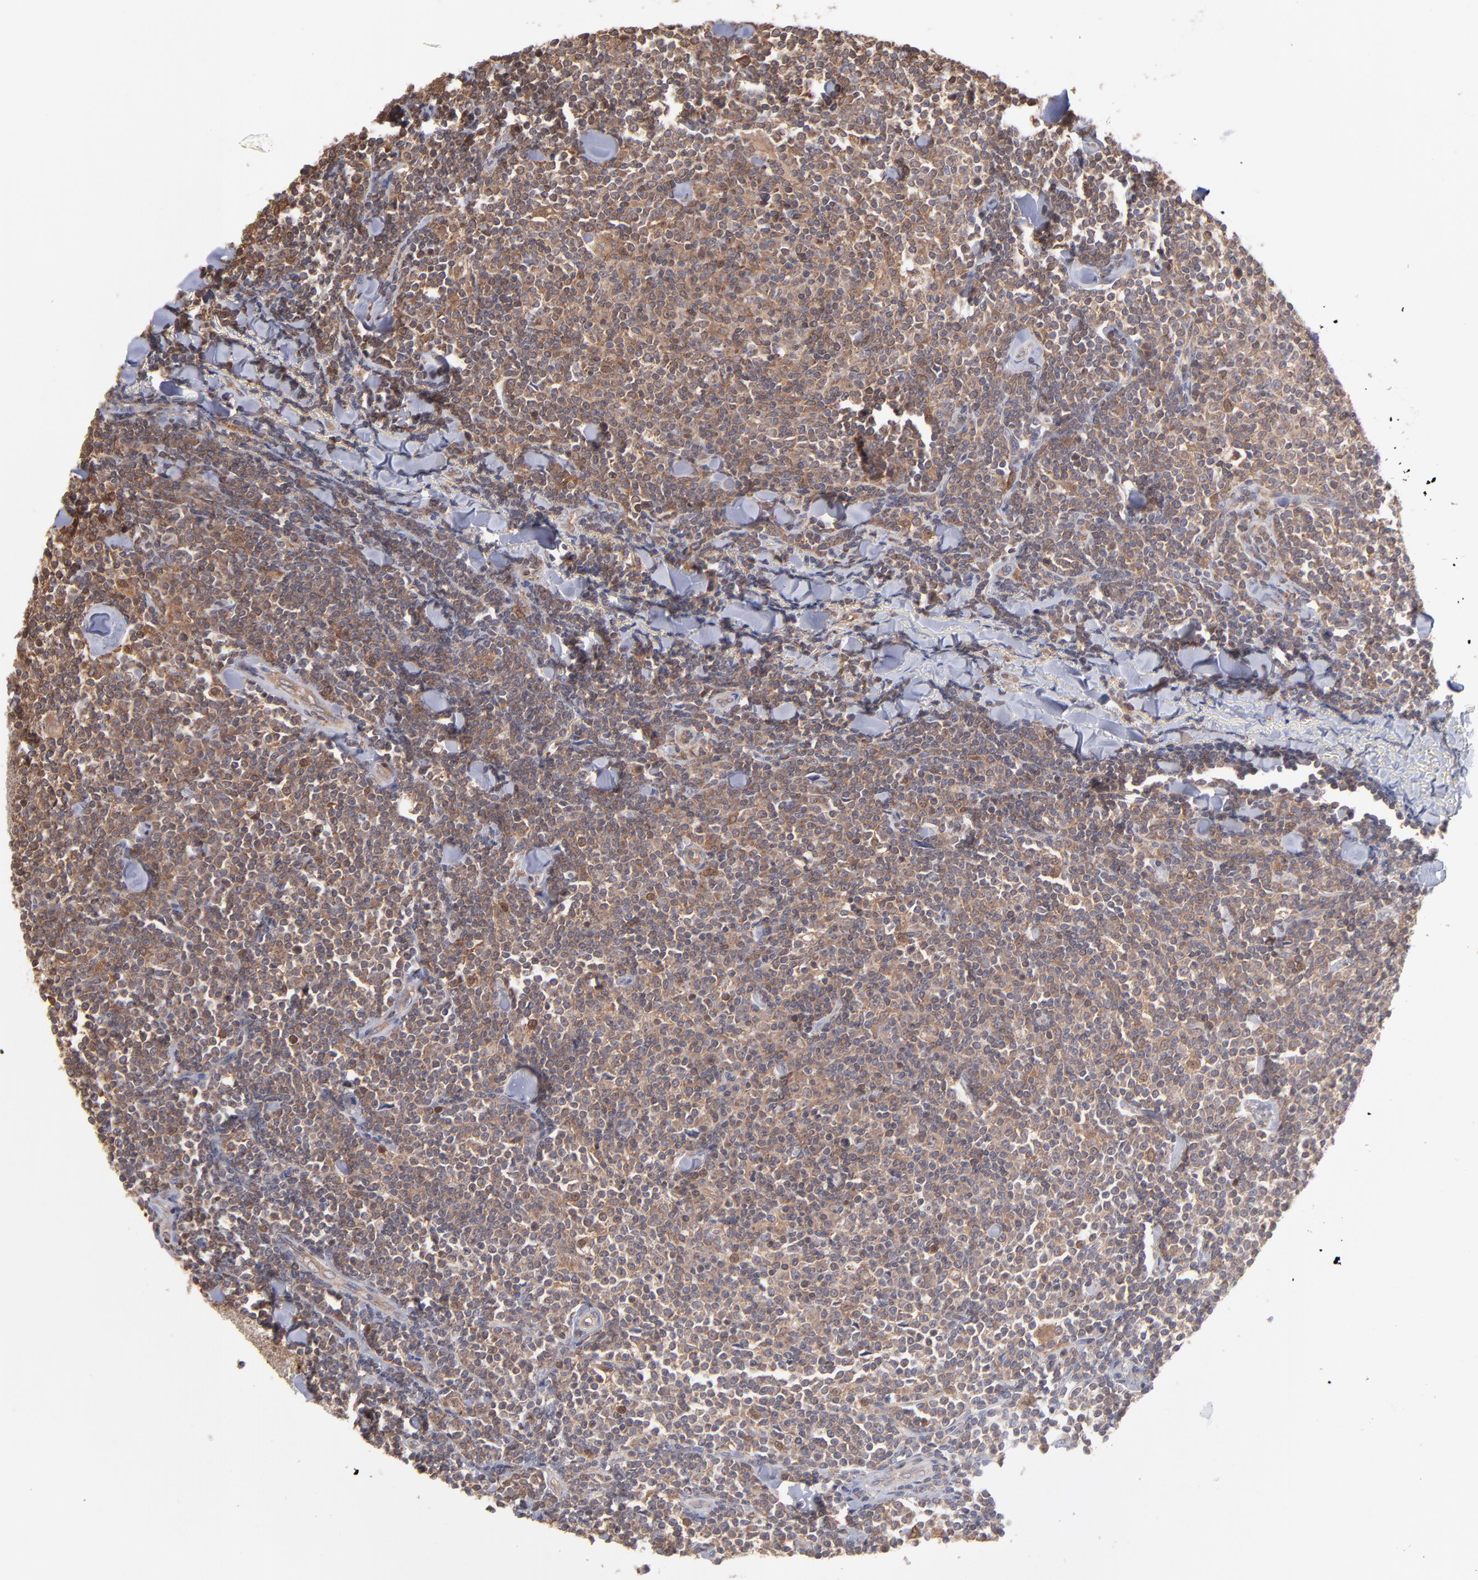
{"staining": {"intensity": "moderate", "quantity": ">75%", "location": "cytoplasmic/membranous"}, "tissue": "lymphoma", "cell_type": "Tumor cells", "image_type": "cancer", "snomed": [{"axis": "morphology", "description": "Malignant lymphoma, non-Hodgkin's type, Low grade"}, {"axis": "topography", "description": "Soft tissue"}], "caption": "Low-grade malignant lymphoma, non-Hodgkin's type tissue displays moderate cytoplasmic/membranous positivity in about >75% of tumor cells, visualized by immunohistochemistry.", "gene": "MAPRE1", "patient": {"sex": "male", "age": 92}}